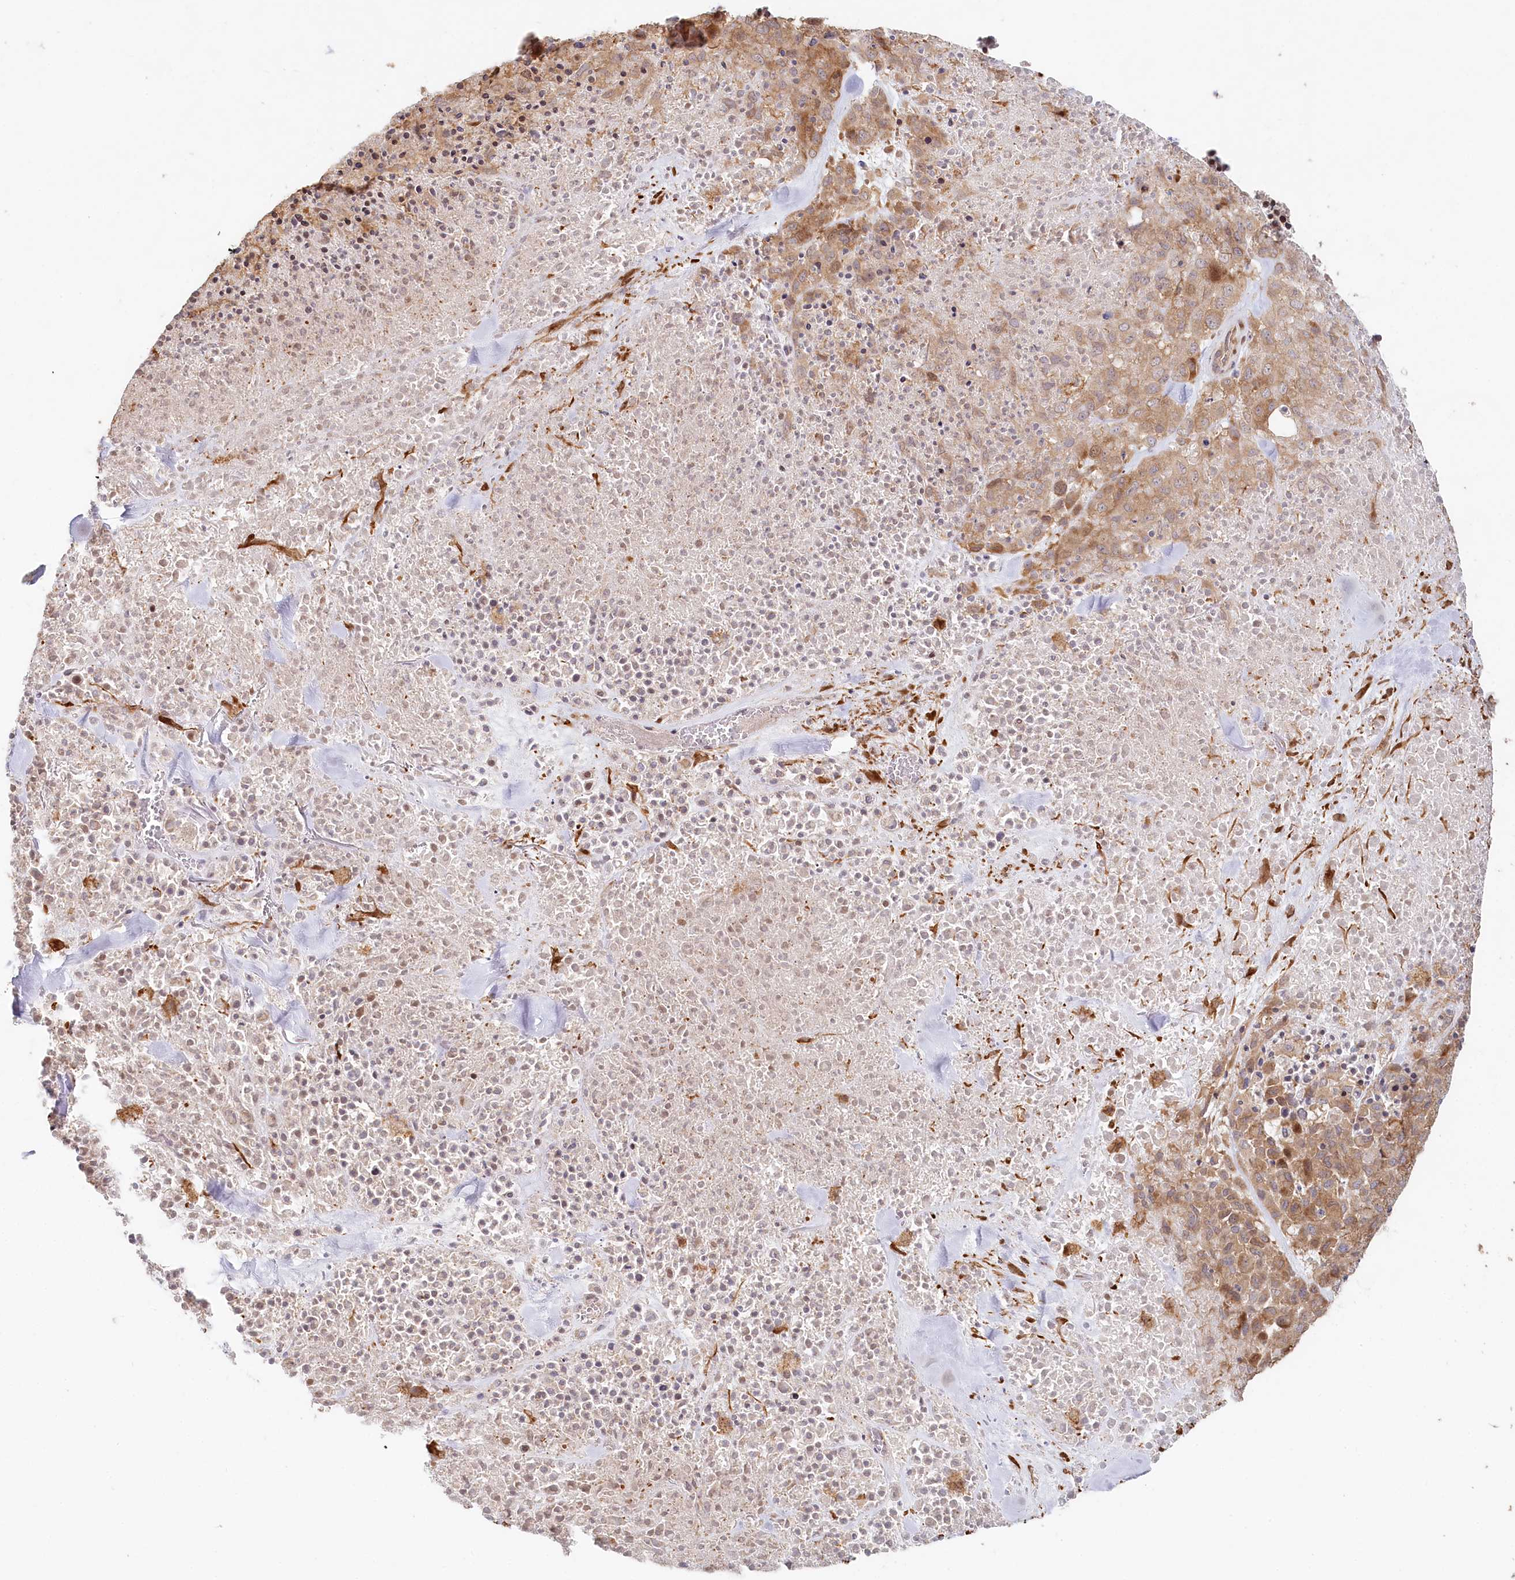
{"staining": {"intensity": "moderate", "quantity": ">75%", "location": "cytoplasmic/membranous"}, "tissue": "melanoma", "cell_type": "Tumor cells", "image_type": "cancer", "snomed": [{"axis": "morphology", "description": "Malignant melanoma, Metastatic site"}, {"axis": "topography", "description": "Skin"}], "caption": "Protein expression analysis of human melanoma reveals moderate cytoplasmic/membranous staining in about >75% of tumor cells.", "gene": "HAL", "patient": {"sex": "female", "age": 81}}